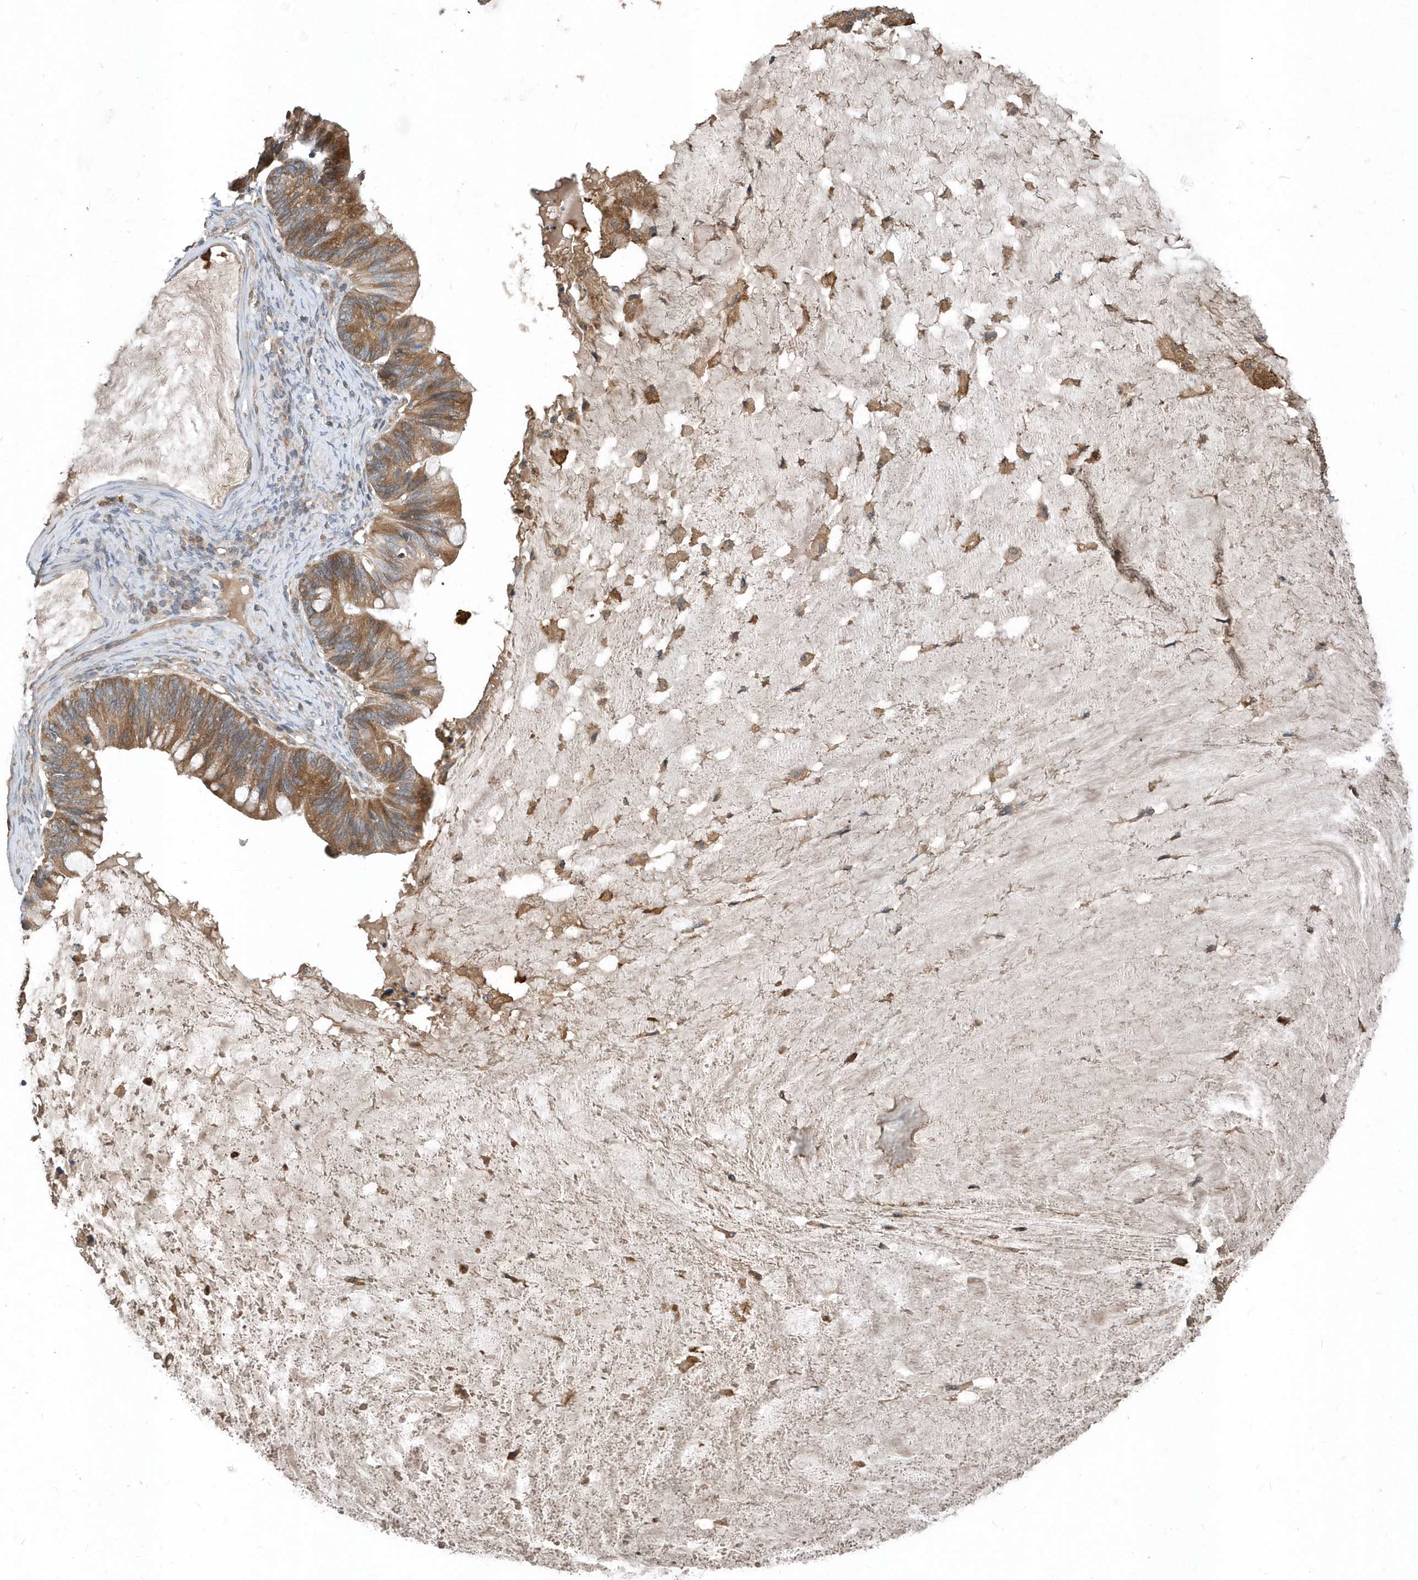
{"staining": {"intensity": "moderate", "quantity": ">75%", "location": "cytoplasmic/membranous"}, "tissue": "ovarian cancer", "cell_type": "Tumor cells", "image_type": "cancer", "snomed": [{"axis": "morphology", "description": "Cystadenocarcinoma, mucinous, NOS"}, {"axis": "topography", "description": "Ovary"}], "caption": "Brown immunohistochemical staining in mucinous cystadenocarcinoma (ovarian) reveals moderate cytoplasmic/membranous expression in about >75% of tumor cells.", "gene": "SCFD2", "patient": {"sex": "female", "age": 61}}